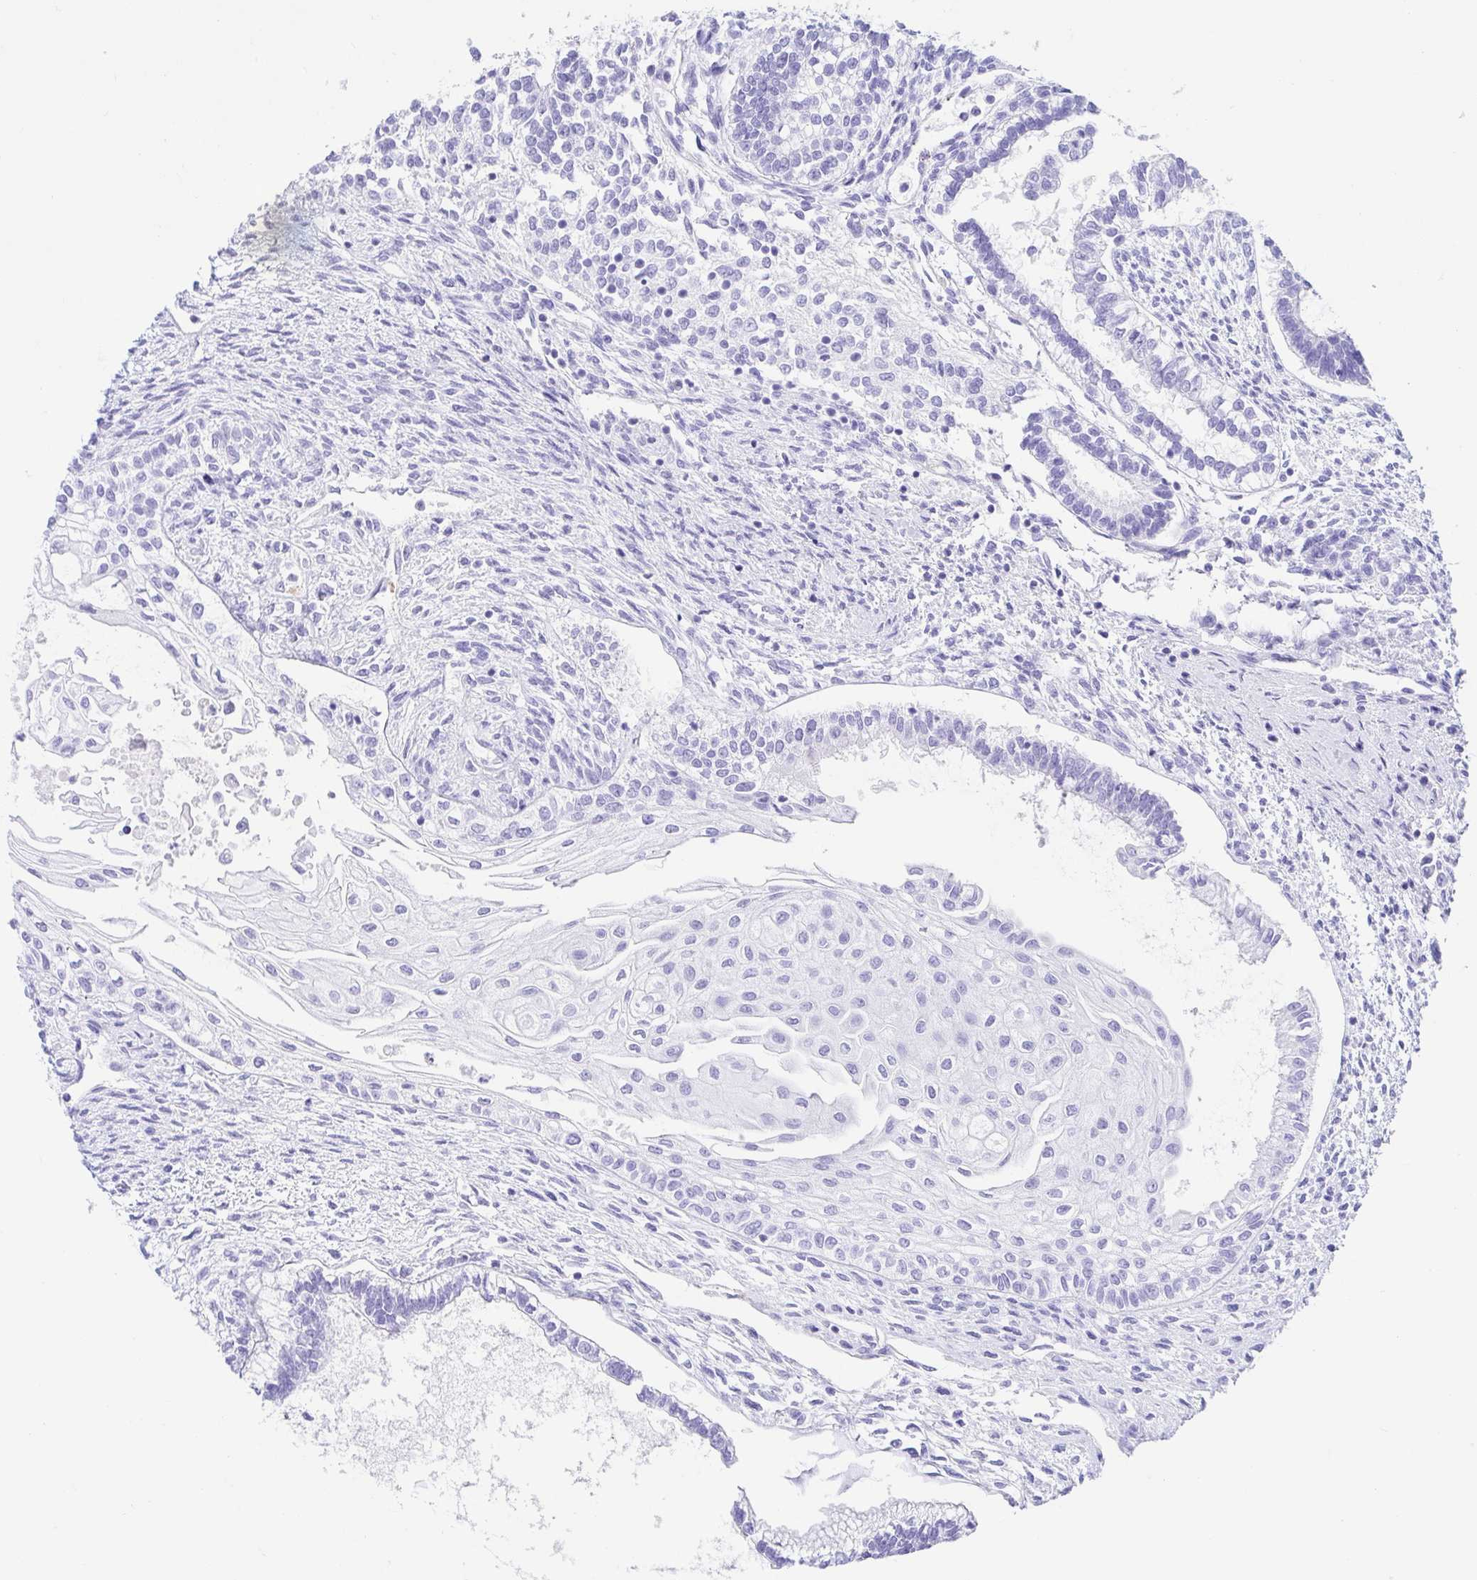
{"staining": {"intensity": "negative", "quantity": "none", "location": "none"}, "tissue": "testis cancer", "cell_type": "Tumor cells", "image_type": "cancer", "snomed": [{"axis": "morphology", "description": "Carcinoma, Embryonal, NOS"}, {"axis": "topography", "description": "Testis"}], "caption": "Tumor cells are negative for brown protein staining in embryonal carcinoma (testis).", "gene": "GKN1", "patient": {"sex": "male", "age": 37}}